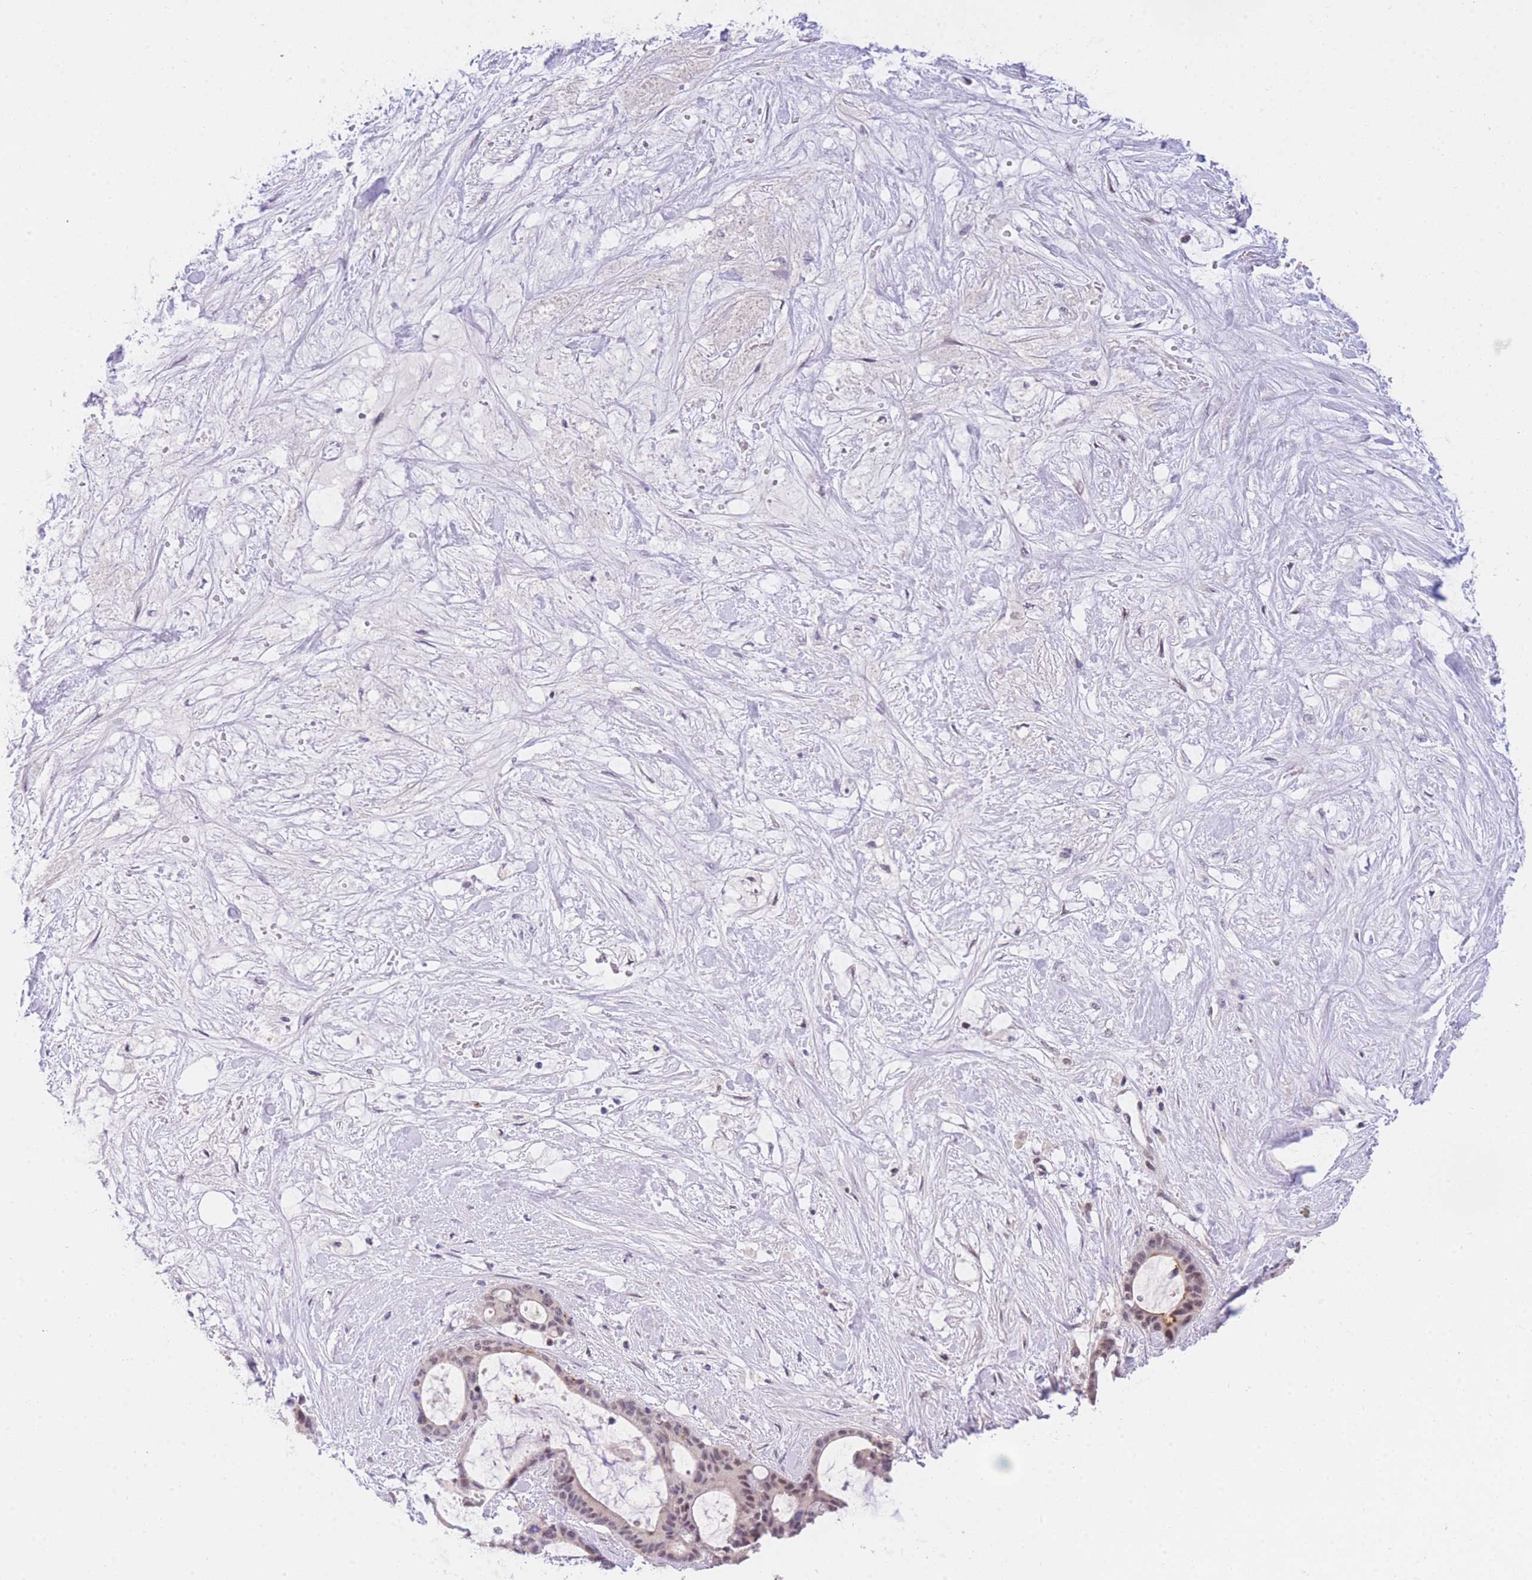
{"staining": {"intensity": "weak", "quantity": "<25%", "location": "nuclear"}, "tissue": "liver cancer", "cell_type": "Tumor cells", "image_type": "cancer", "snomed": [{"axis": "morphology", "description": "Normal tissue, NOS"}, {"axis": "morphology", "description": "Cholangiocarcinoma"}, {"axis": "topography", "description": "Liver"}, {"axis": "topography", "description": "Peripheral nerve tissue"}], "caption": "Immunohistochemical staining of liver cancer exhibits no significant expression in tumor cells.", "gene": "SLC35F2", "patient": {"sex": "female", "age": 73}}